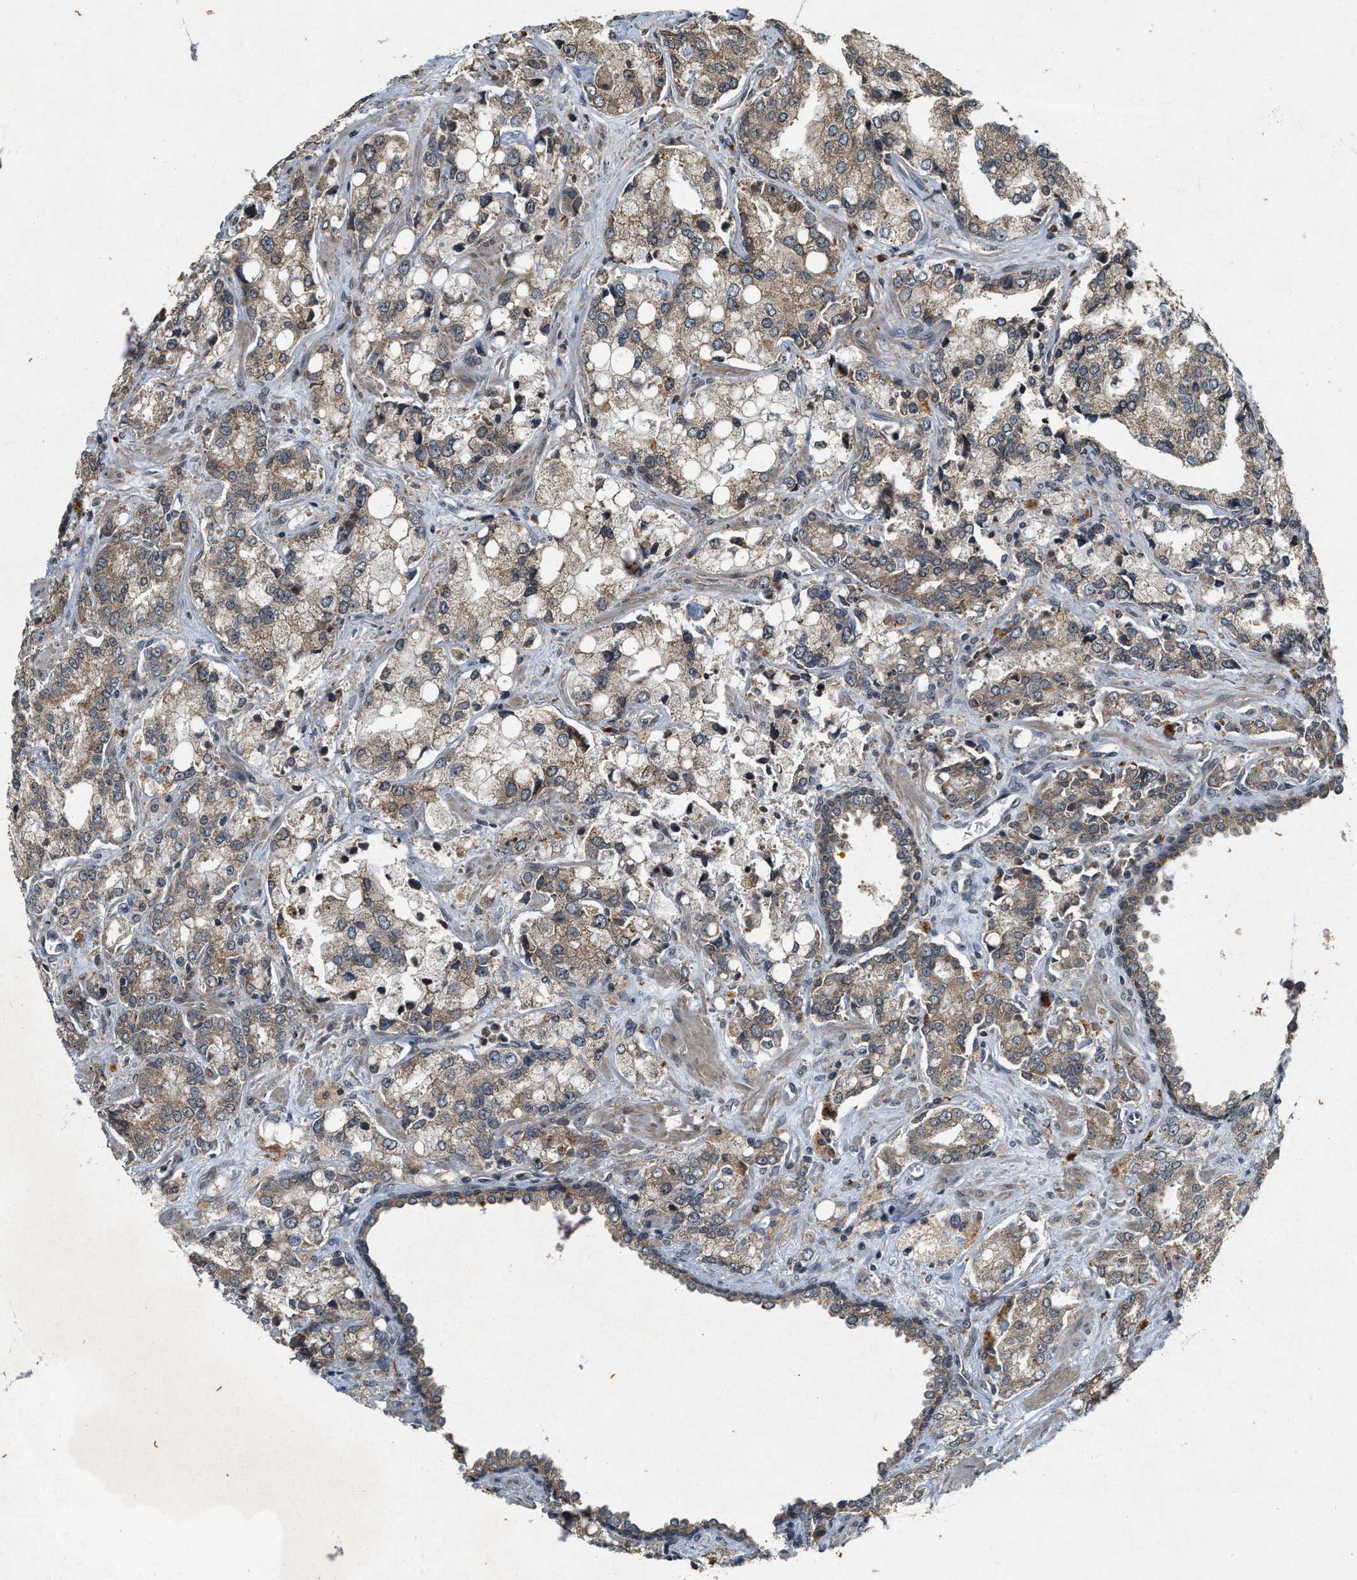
{"staining": {"intensity": "moderate", "quantity": ">75%", "location": "cytoplasmic/membranous"}, "tissue": "prostate cancer", "cell_type": "Tumor cells", "image_type": "cancer", "snomed": [{"axis": "morphology", "description": "Adenocarcinoma, High grade"}, {"axis": "topography", "description": "Prostate"}], "caption": "Immunohistochemical staining of human prostate cancer (adenocarcinoma (high-grade)) exhibits medium levels of moderate cytoplasmic/membranous staining in approximately >75% of tumor cells.", "gene": "KIF21A", "patient": {"sex": "male", "age": 67}}